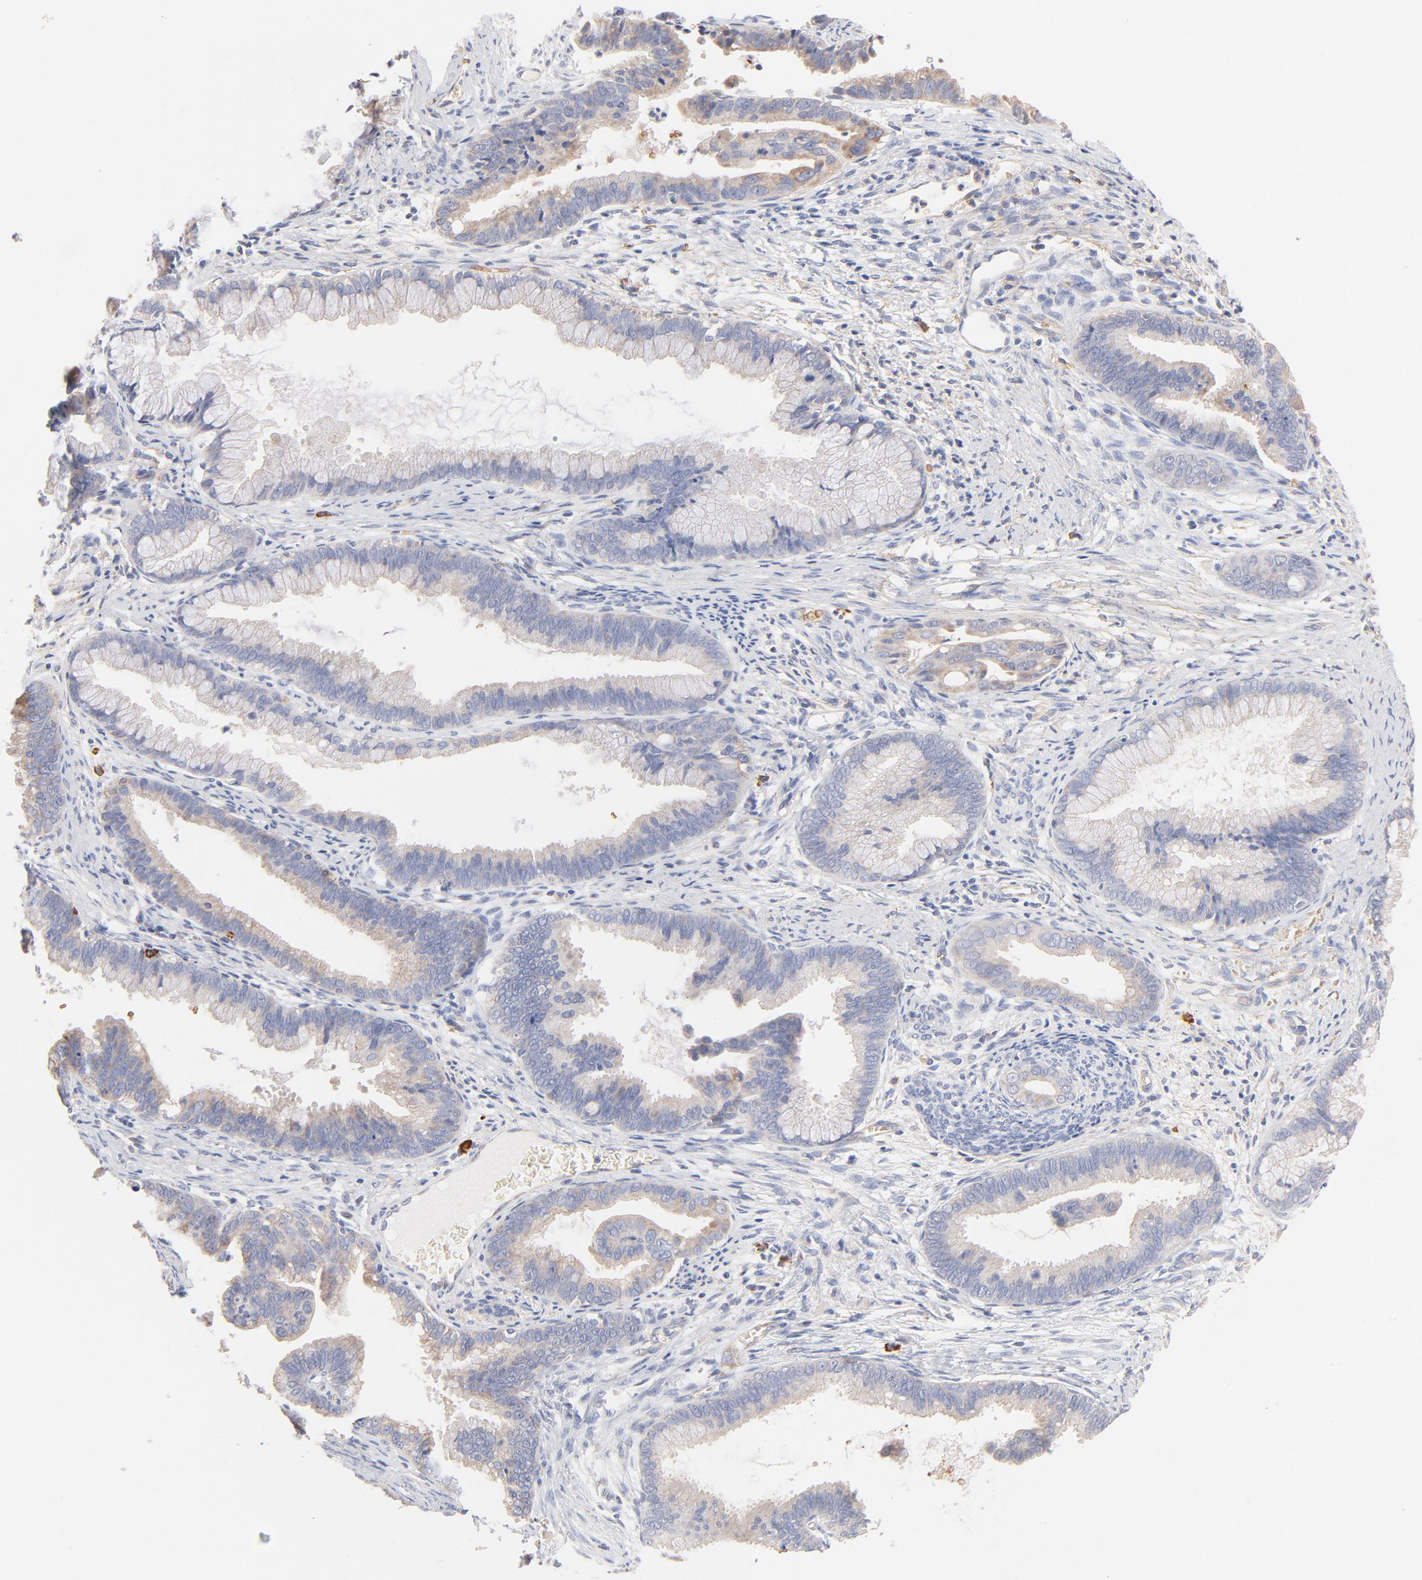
{"staining": {"intensity": "weak", "quantity": ">75%", "location": "cytoplasmic/membranous"}, "tissue": "cervical cancer", "cell_type": "Tumor cells", "image_type": "cancer", "snomed": [{"axis": "morphology", "description": "Adenocarcinoma, NOS"}, {"axis": "topography", "description": "Cervix"}], "caption": "Adenocarcinoma (cervical) stained for a protein demonstrates weak cytoplasmic/membranous positivity in tumor cells.", "gene": "SPTB", "patient": {"sex": "female", "age": 47}}